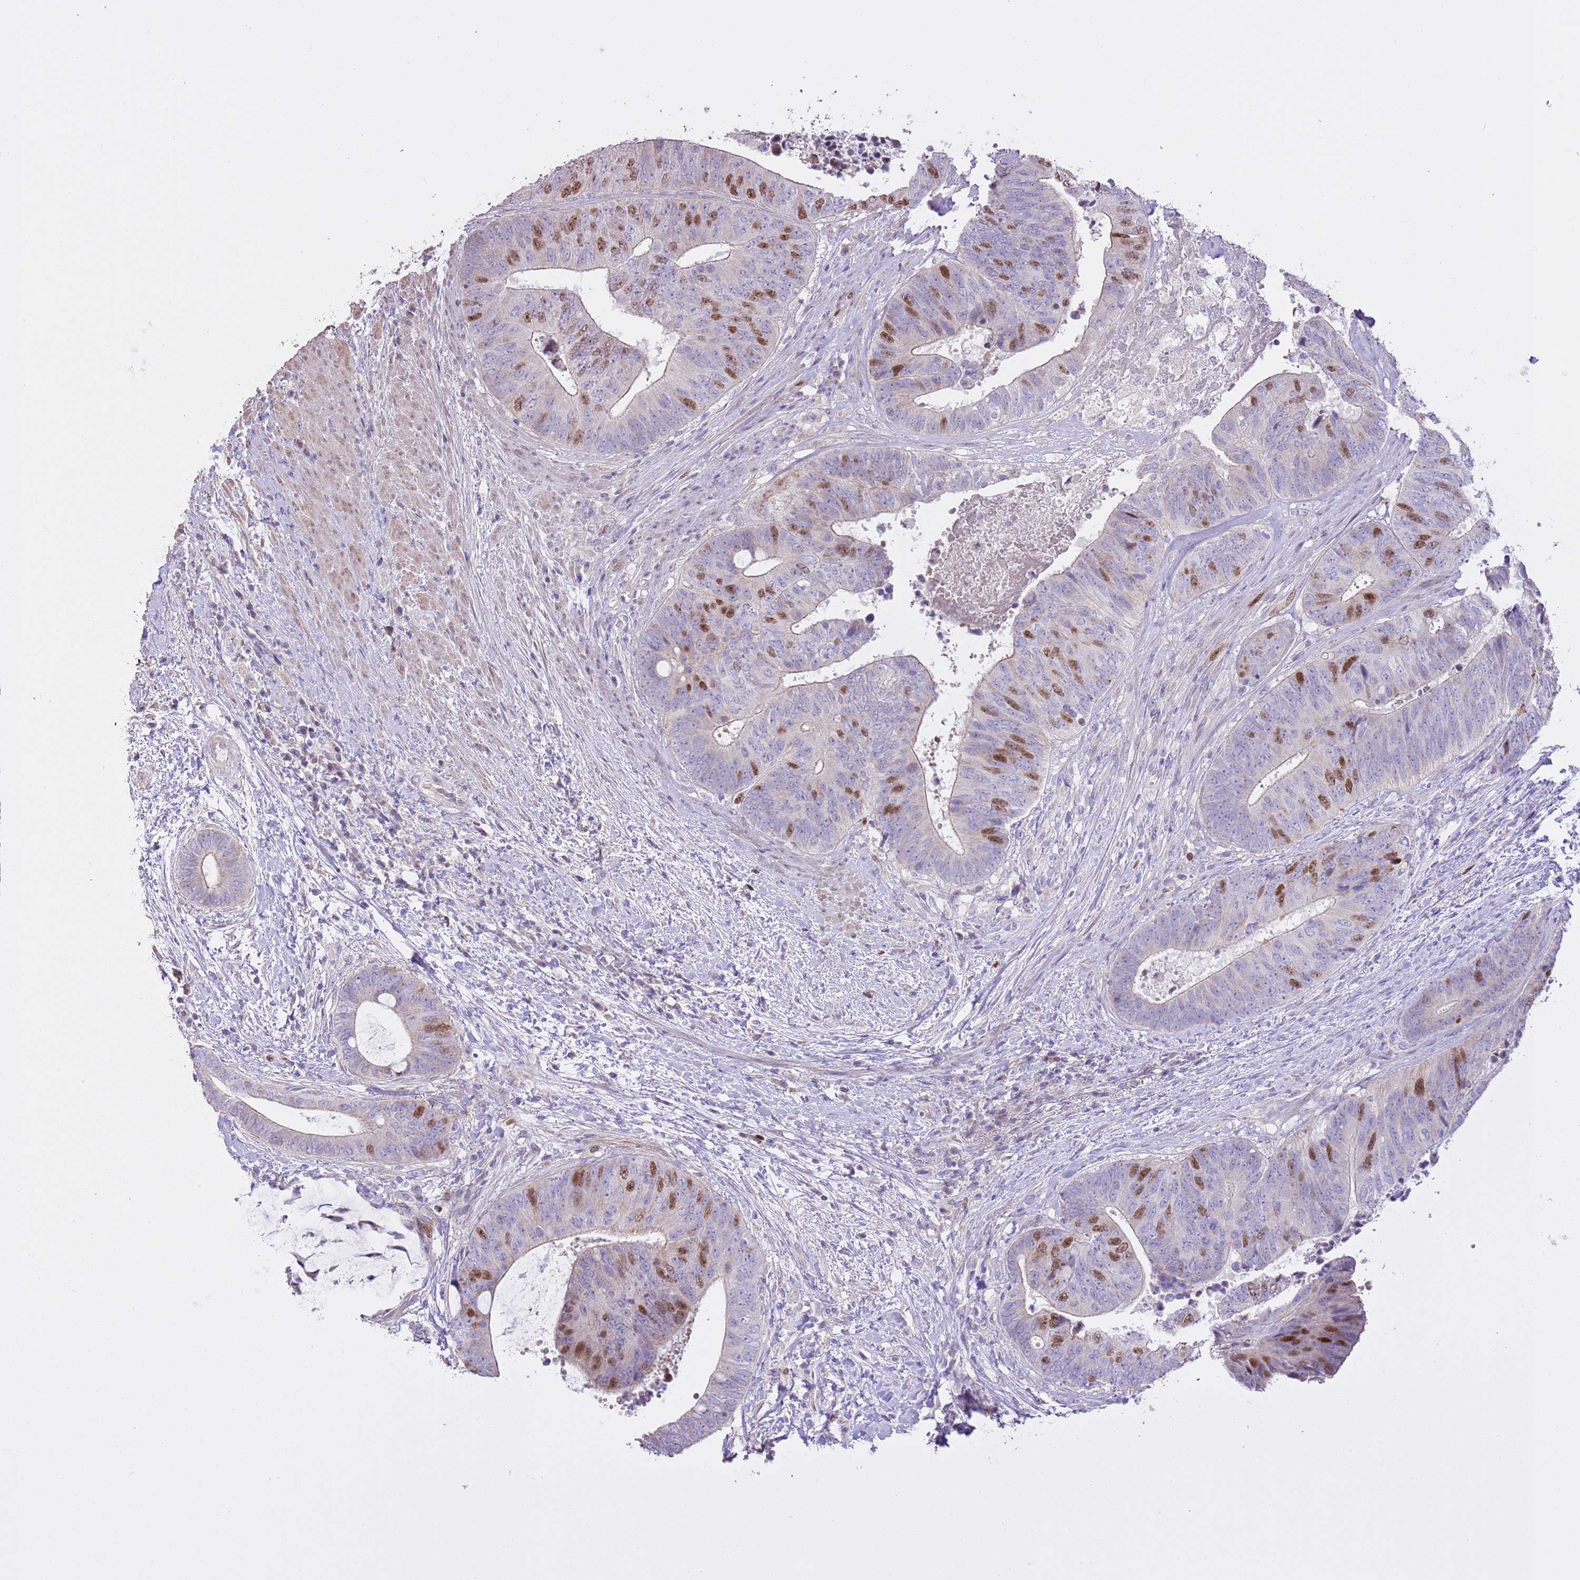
{"staining": {"intensity": "moderate", "quantity": "25%-75%", "location": "nuclear"}, "tissue": "colorectal cancer", "cell_type": "Tumor cells", "image_type": "cancer", "snomed": [{"axis": "morphology", "description": "Adenocarcinoma, NOS"}, {"axis": "topography", "description": "Rectum"}], "caption": "A high-resolution histopathology image shows immunohistochemistry staining of colorectal adenocarcinoma, which shows moderate nuclear positivity in approximately 25%-75% of tumor cells.", "gene": "GMNN", "patient": {"sex": "male", "age": 72}}